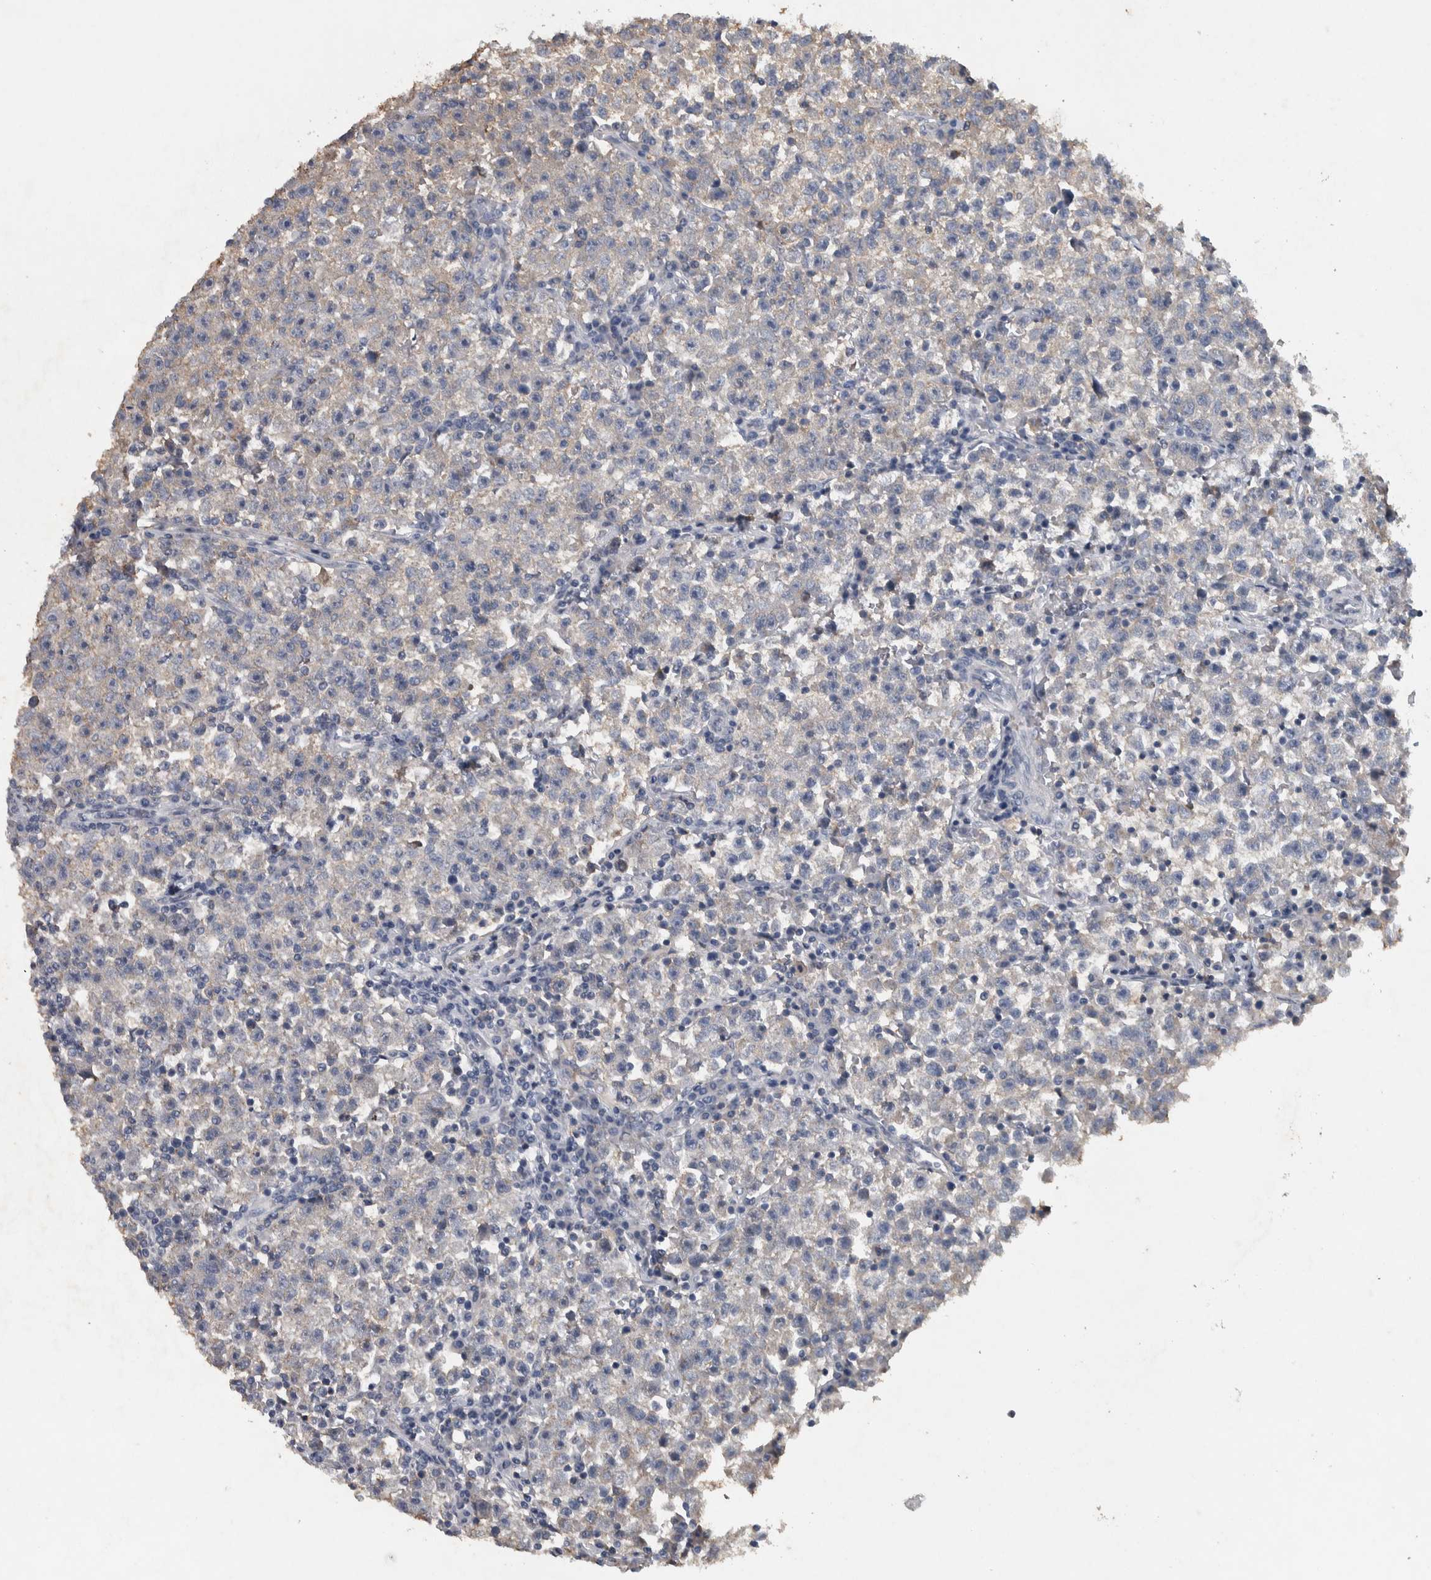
{"staining": {"intensity": "negative", "quantity": "none", "location": "none"}, "tissue": "testis cancer", "cell_type": "Tumor cells", "image_type": "cancer", "snomed": [{"axis": "morphology", "description": "Seminoma, NOS"}, {"axis": "topography", "description": "Testis"}], "caption": "Testis cancer stained for a protein using immunohistochemistry (IHC) demonstrates no staining tumor cells.", "gene": "NT5C2", "patient": {"sex": "male", "age": 22}}